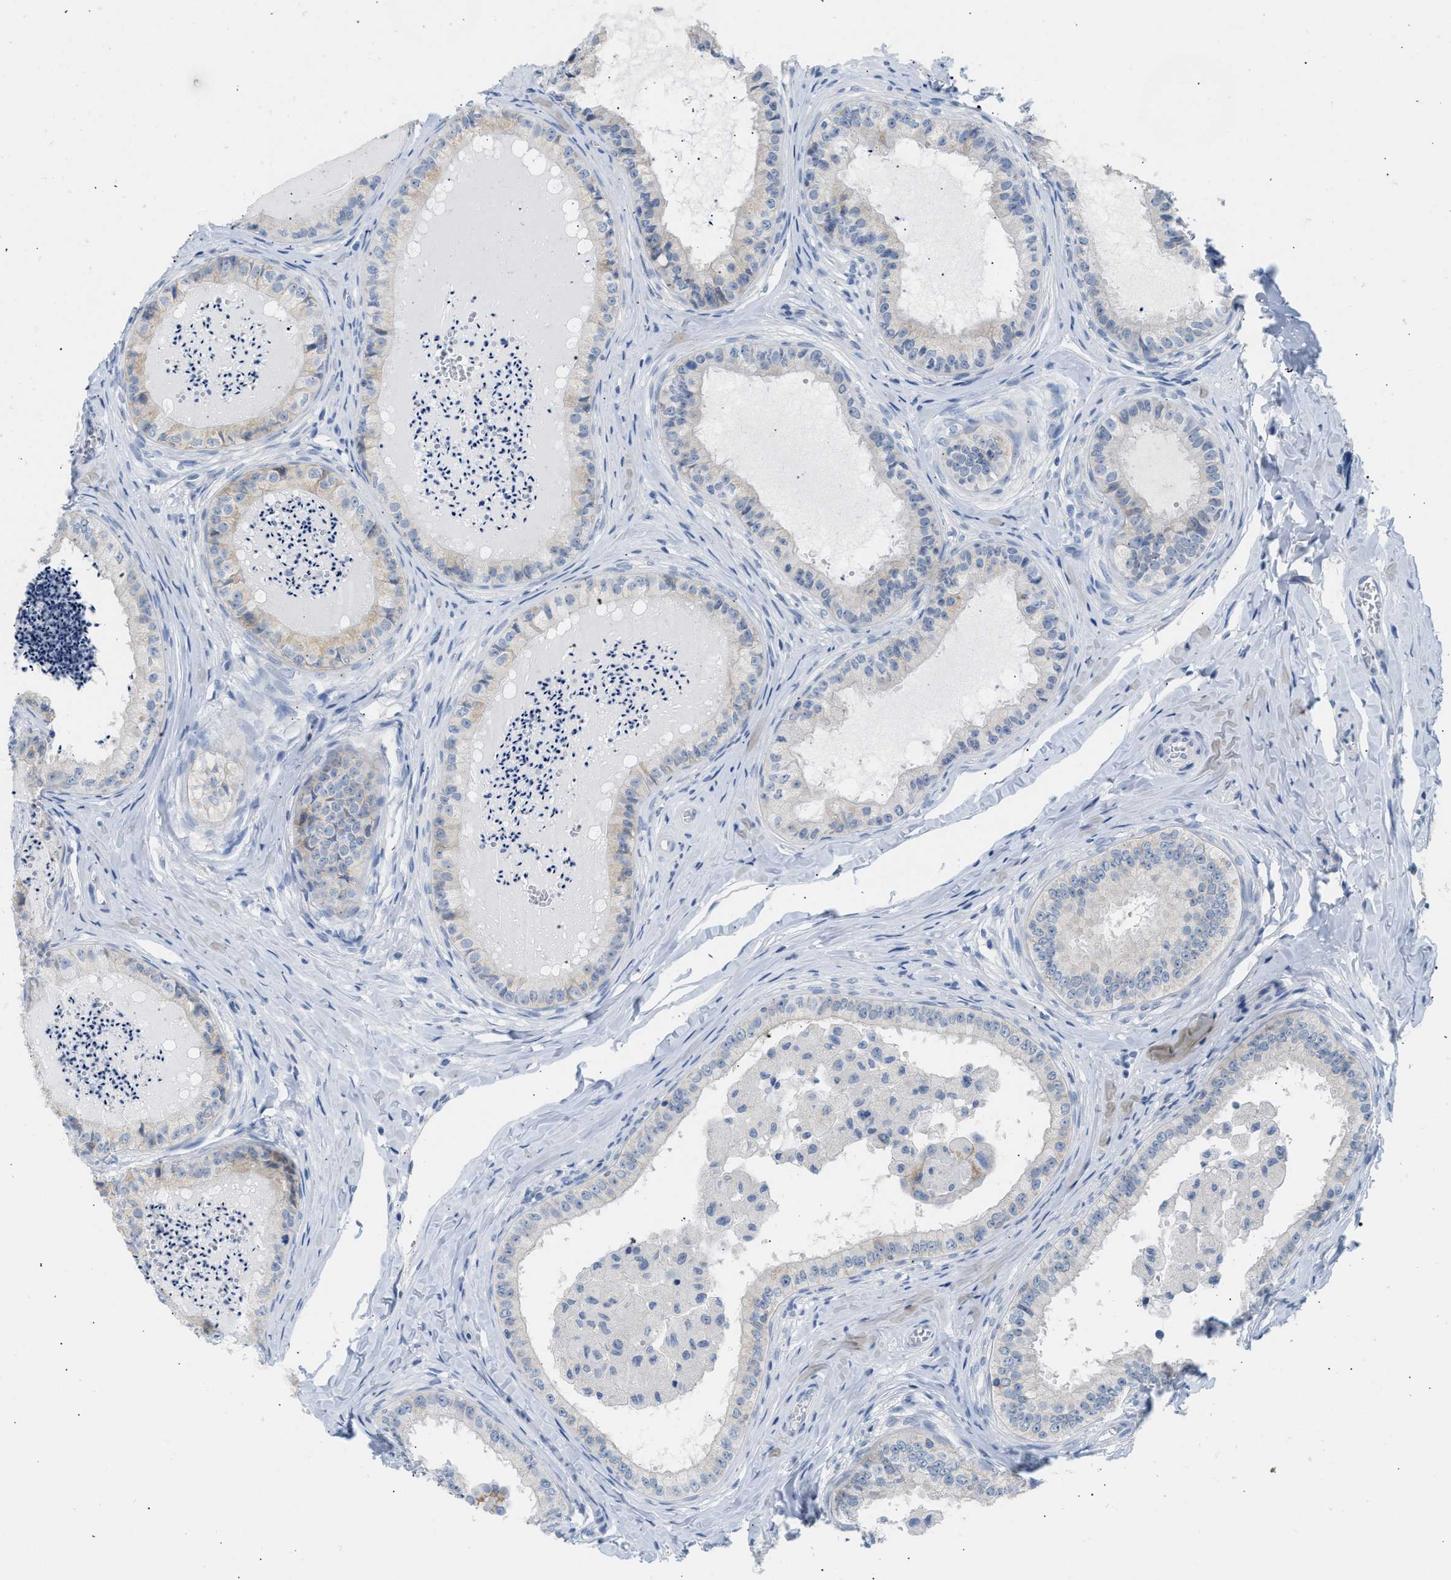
{"staining": {"intensity": "negative", "quantity": "none", "location": "none"}, "tissue": "epididymis", "cell_type": "Glandular cells", "image_type": "normal", "snomed": [{"axis": "morphology", "description": "Normal tissue, NOS"}, {"axis": "topography", "description": "Epididymis"}], "caption": "Immunohistochemistry (IHC) image of normal epididymis: human epididymis stained with DAB displays no significant protein positivity in glandular cells. The staining is performed using DAB brown chromogen with nuclei counter-stained in using hematoxylin.", "gene": "ERBB2", "patient": {"sex": "male", "age": 31}}